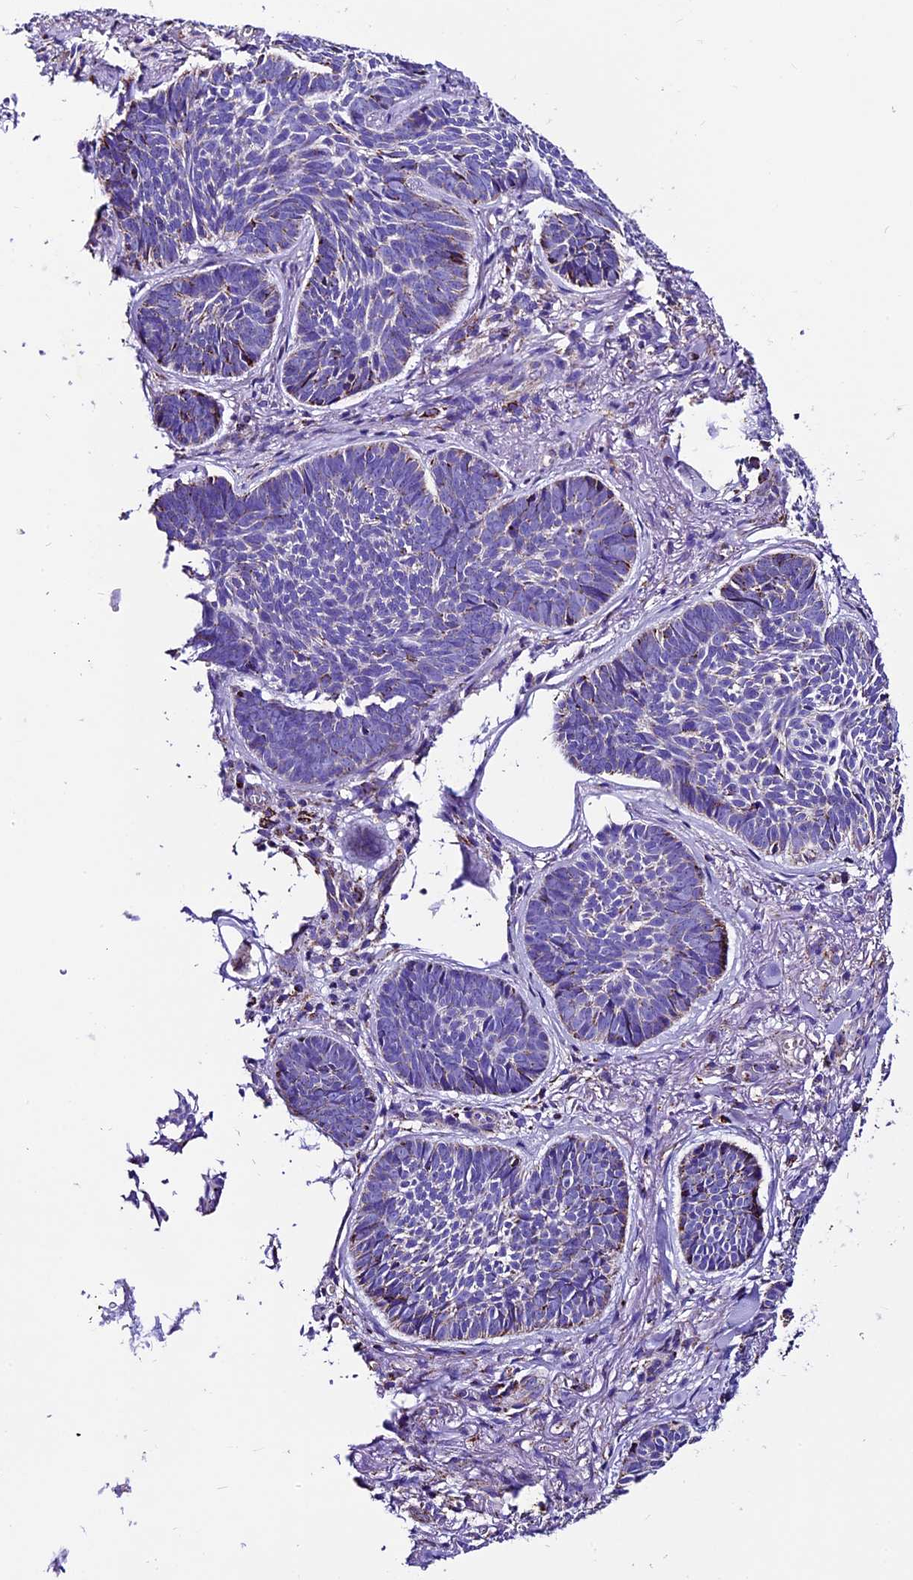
{"staining": {"intensity": "moderate", "quantity": "<25%", "location": "cytoplasmic/membranous"}, "tissue": "skin cancer", "cell_type": "Tumor cells", "image_type": "cancer", "snomed": [{"axis": "morphology", "description": "Basal cell carcinoma"}, {"axis": "topography", "description": "Skin"}], "caption": "The micrograph shows immunohistochemical staining of skin cancer (basal cell carcinoma). There is moderate cytoplasmic/membranous expression is seen in about <25% of tumor cells. (IHC, brightfield microscopy, high magnification).", "gene": "DCAF5", "patient": {"sex": "female", "age": 74}}